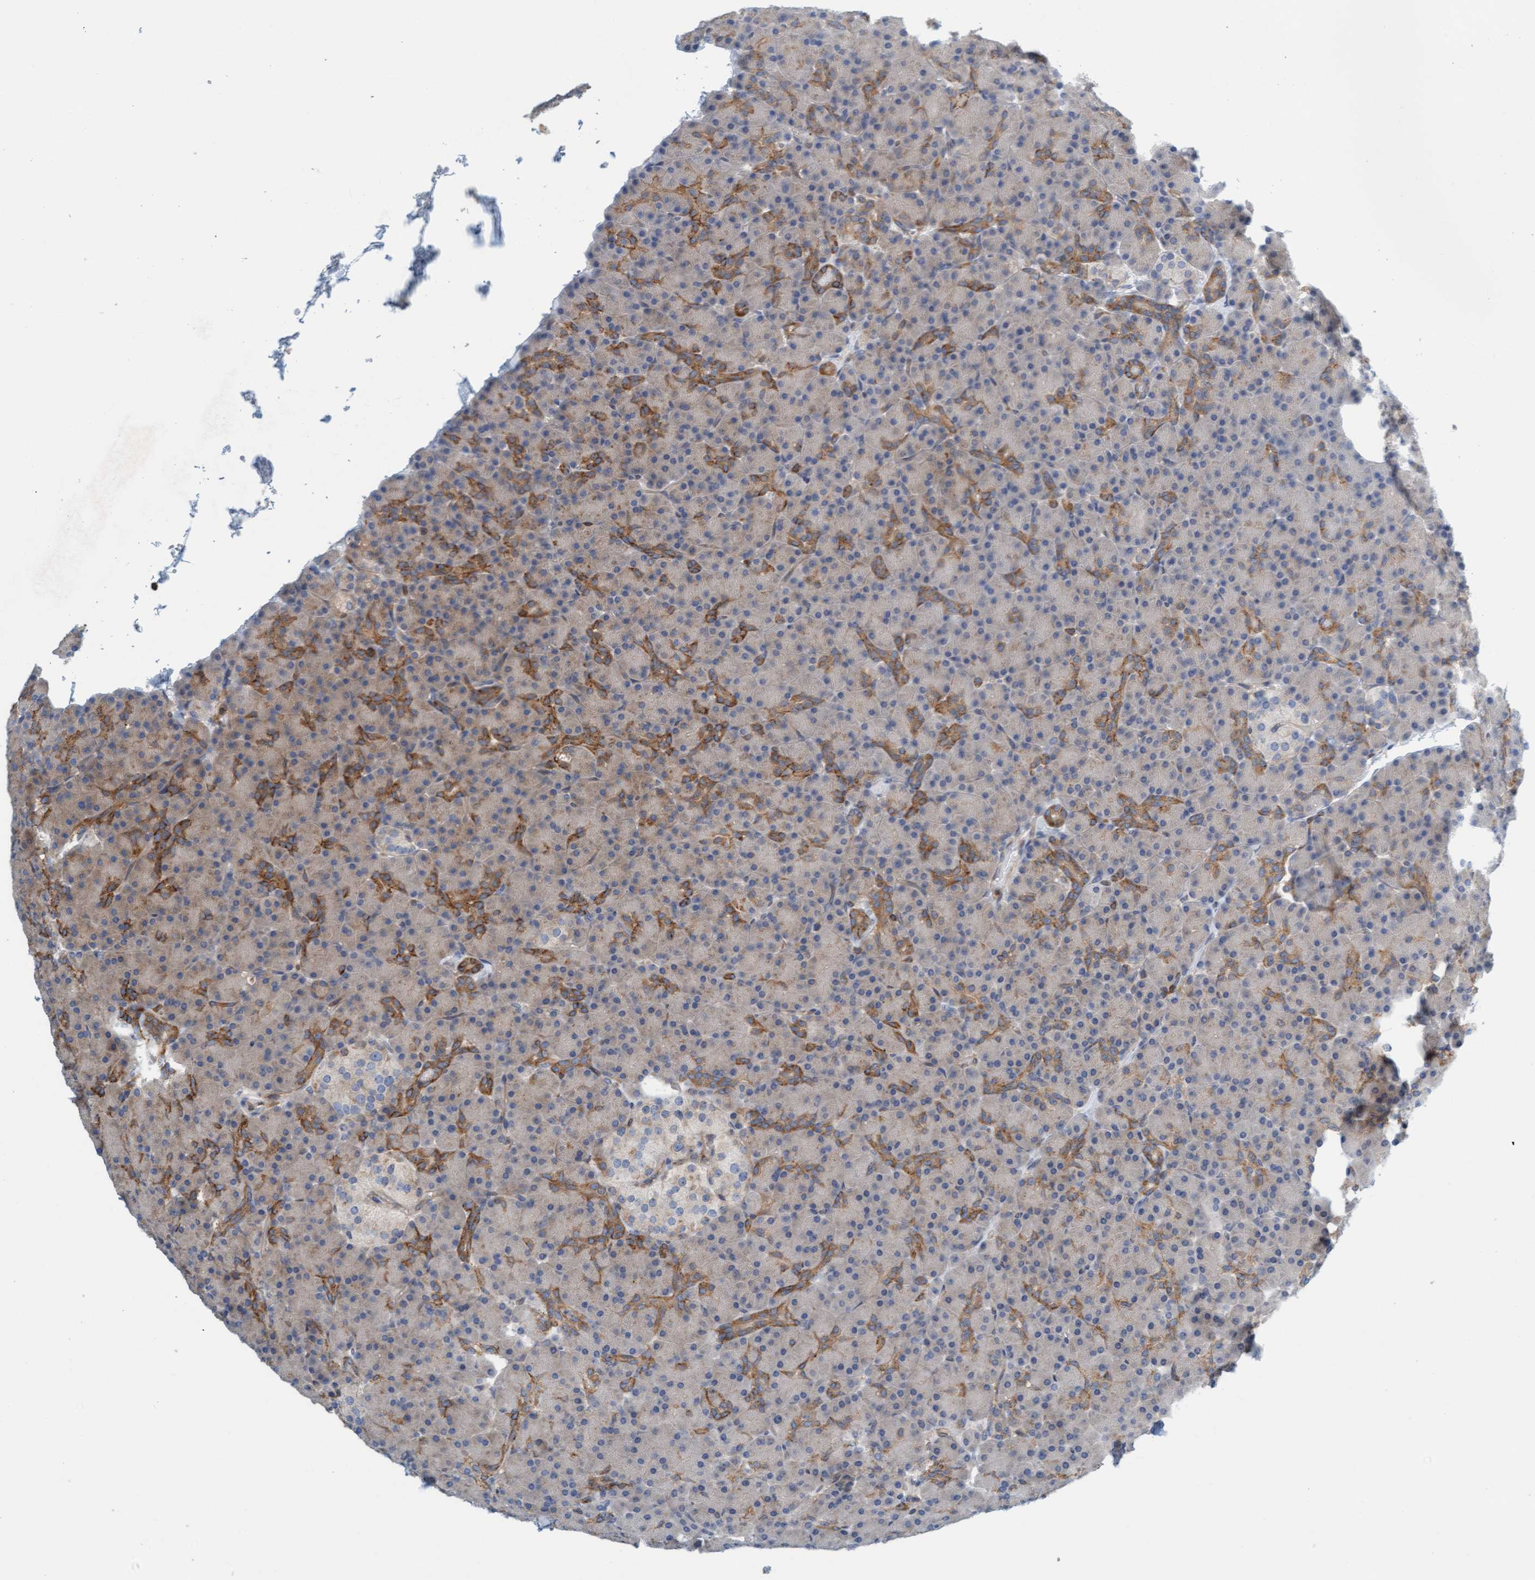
{"staining": {"intensity": "moderate", "quantity": "<25%", "location": "cytoplasmic/membranous"}, "tissue": "pancreas", "cell_type": "Exocrine glandular cells", "image_type": "normal", "snomed": [{"axis": "morphology", "description": "Normal tissue, NOS"}, {"axis": "topography", "description": "Pancreas"}], "caption": "Pancreas stained with IHC reveals moderate cytoplasmic/membranous expression in about <25% of exocrine glandular cells. Nuclei are stained in blue.", "gene": "PRKD2", "patient": {"sex": "female", "age": 43}}